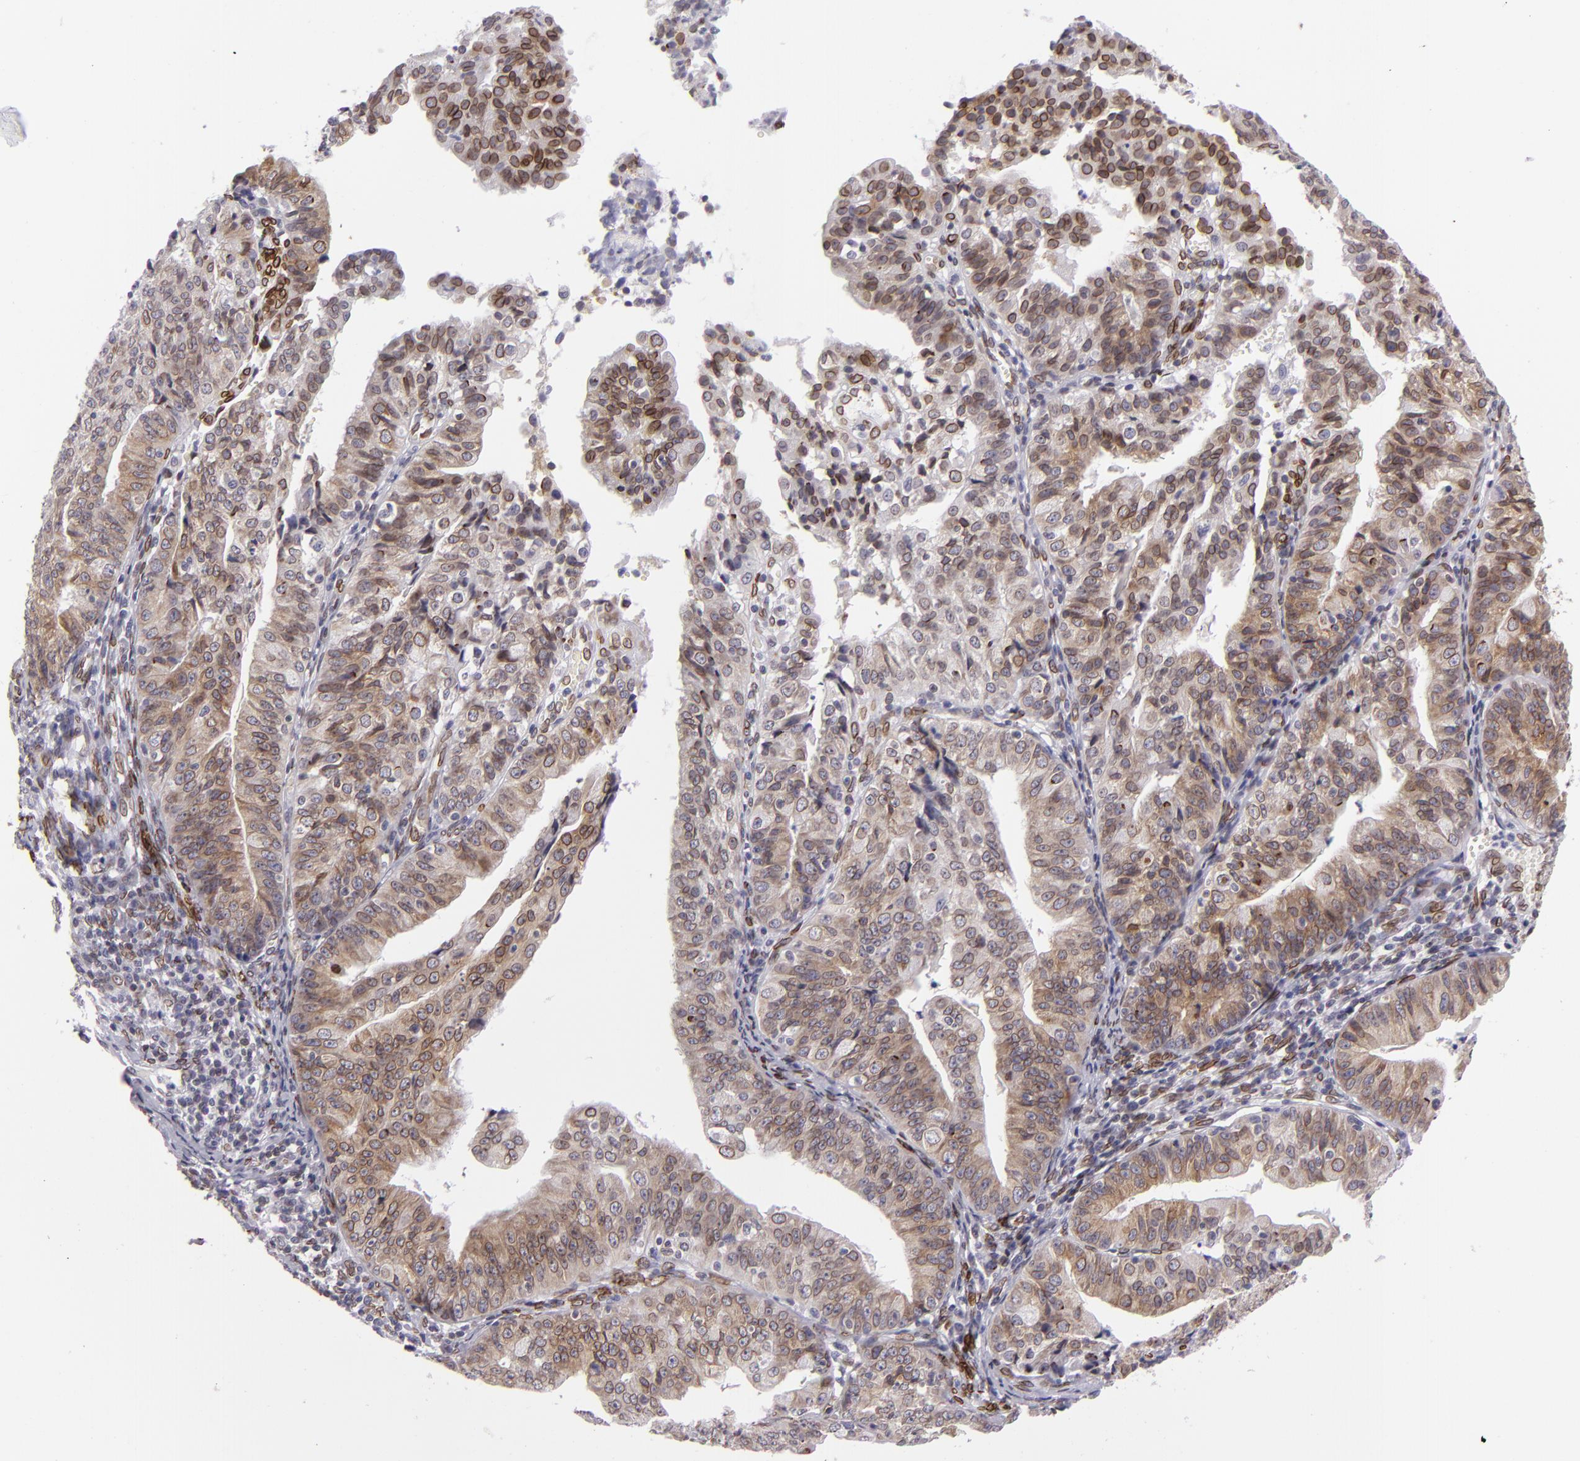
{"staining": {"intensity": "moderate", "quantity": ">75%", "location": "cytoplasmic/membranous,nuclear"}, "tissue": "endometrial cancer", "cell_type": "Tumor cells", "image_type": "cancer", "snomed": [{"axis": "morphology", "description": "Adenocarcinoma, NOS"}, {"axis": "topography", "description": "Endometrium"}], "caption": "Immunohistochemical staining of human adenocarcinoma (endometrial) reveals medium levels of moderate cytoplasmic/membranous and nuclear protein positivity in approximately >75% of tumor cells.", "gene": "EMD", "patient": {"sex": "female", "age": 56}}